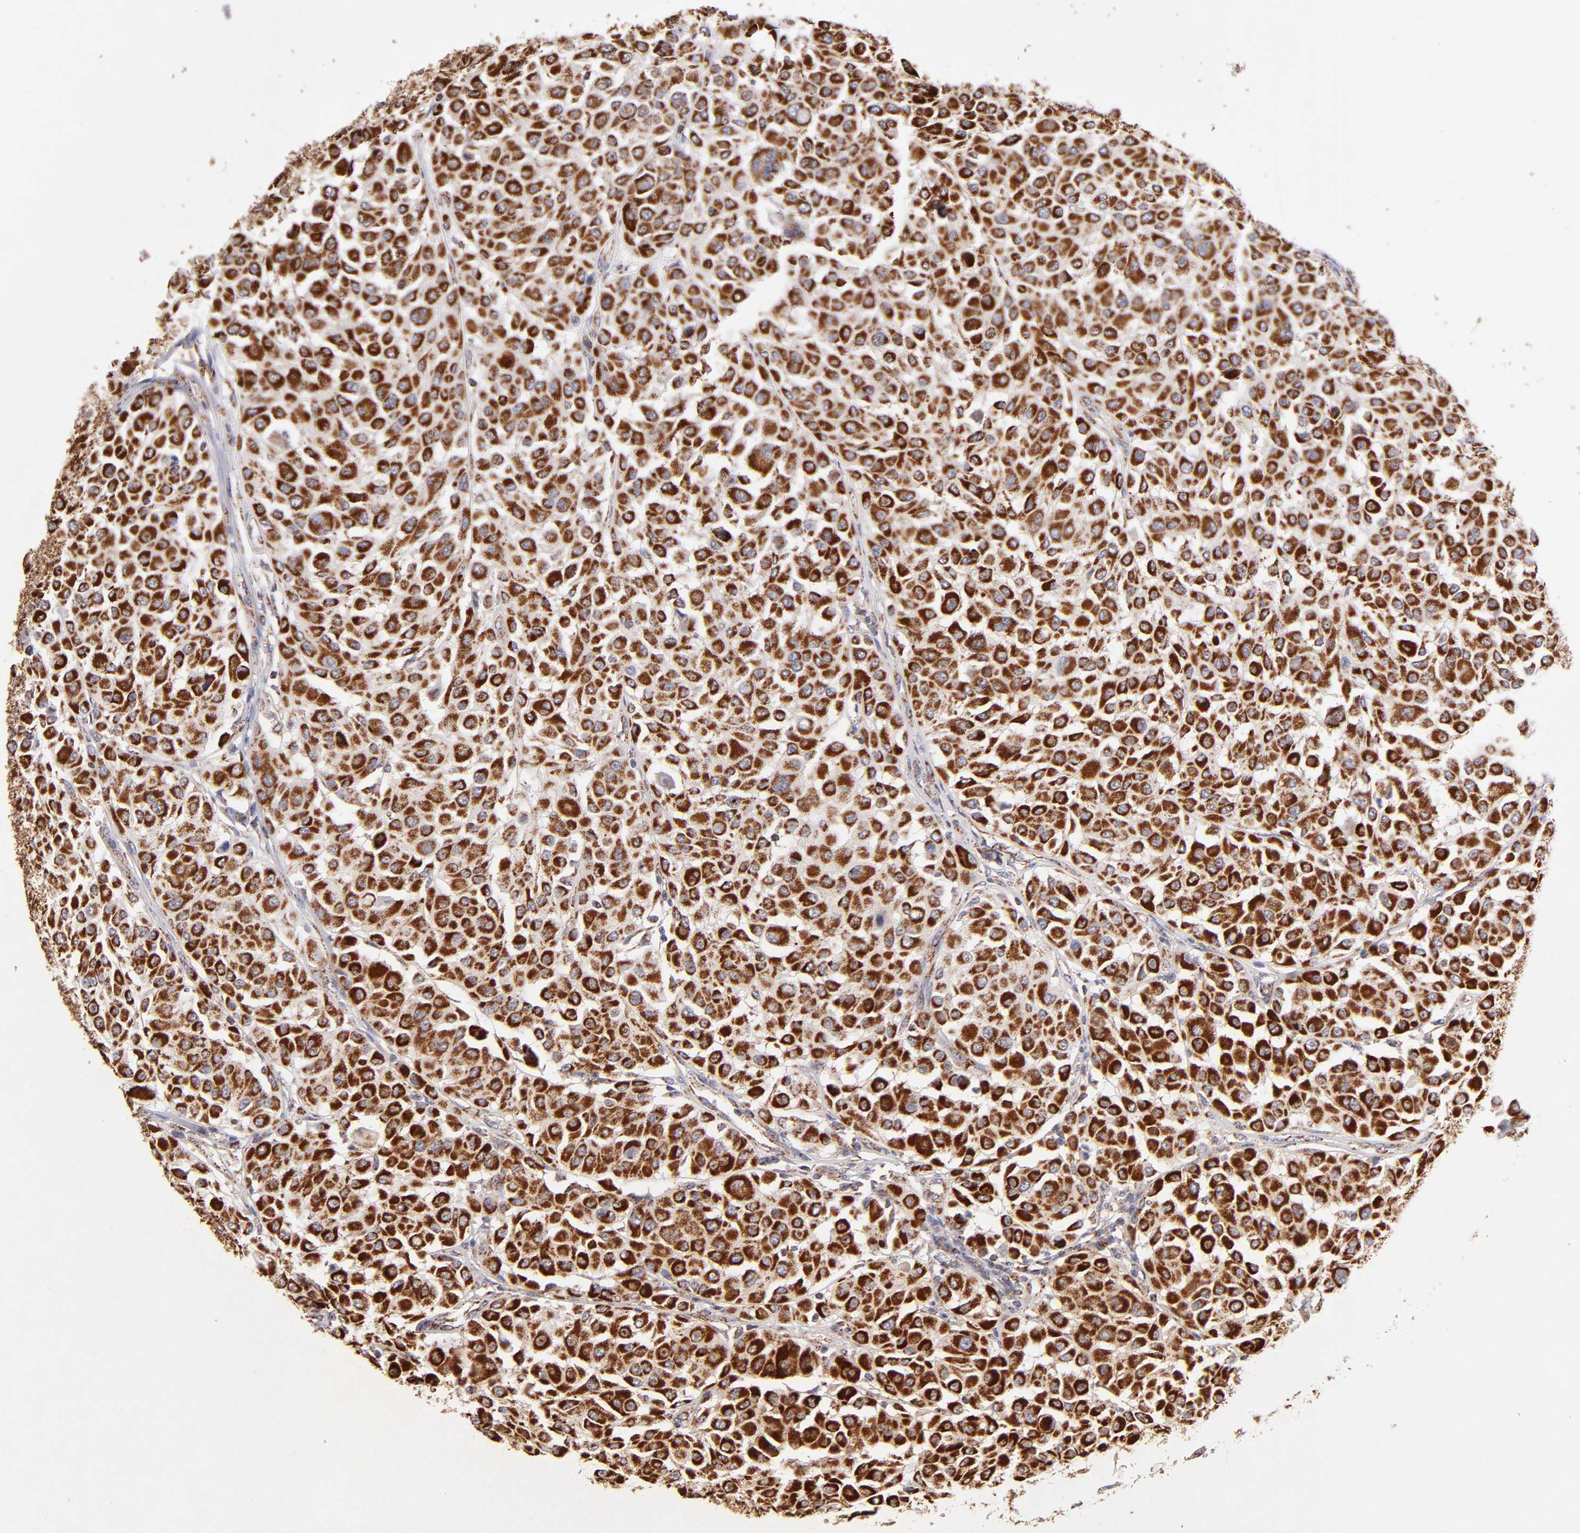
{"staining": {"intensity": "moderate", "quantity": ">75%", "location": "cytoplasmic/membranous"}, "tissue": "melanoma", "cell_type": "Tumor cells", "image_type": "cancer", "snomed": [{"axis": "morphology", "description": "Malignant melanoma, Metastatic site"}, {"axis": "topography", "description": "Soft tissue"}], "caption": "Malignant melanoma (metastatic site) stained for a protein (brown) shows moderate cytoplasmic/membranous positive expression in about >75% of tumor cells.", "gene": "DLST", "patient": {"sex": "male", "age": 41}}